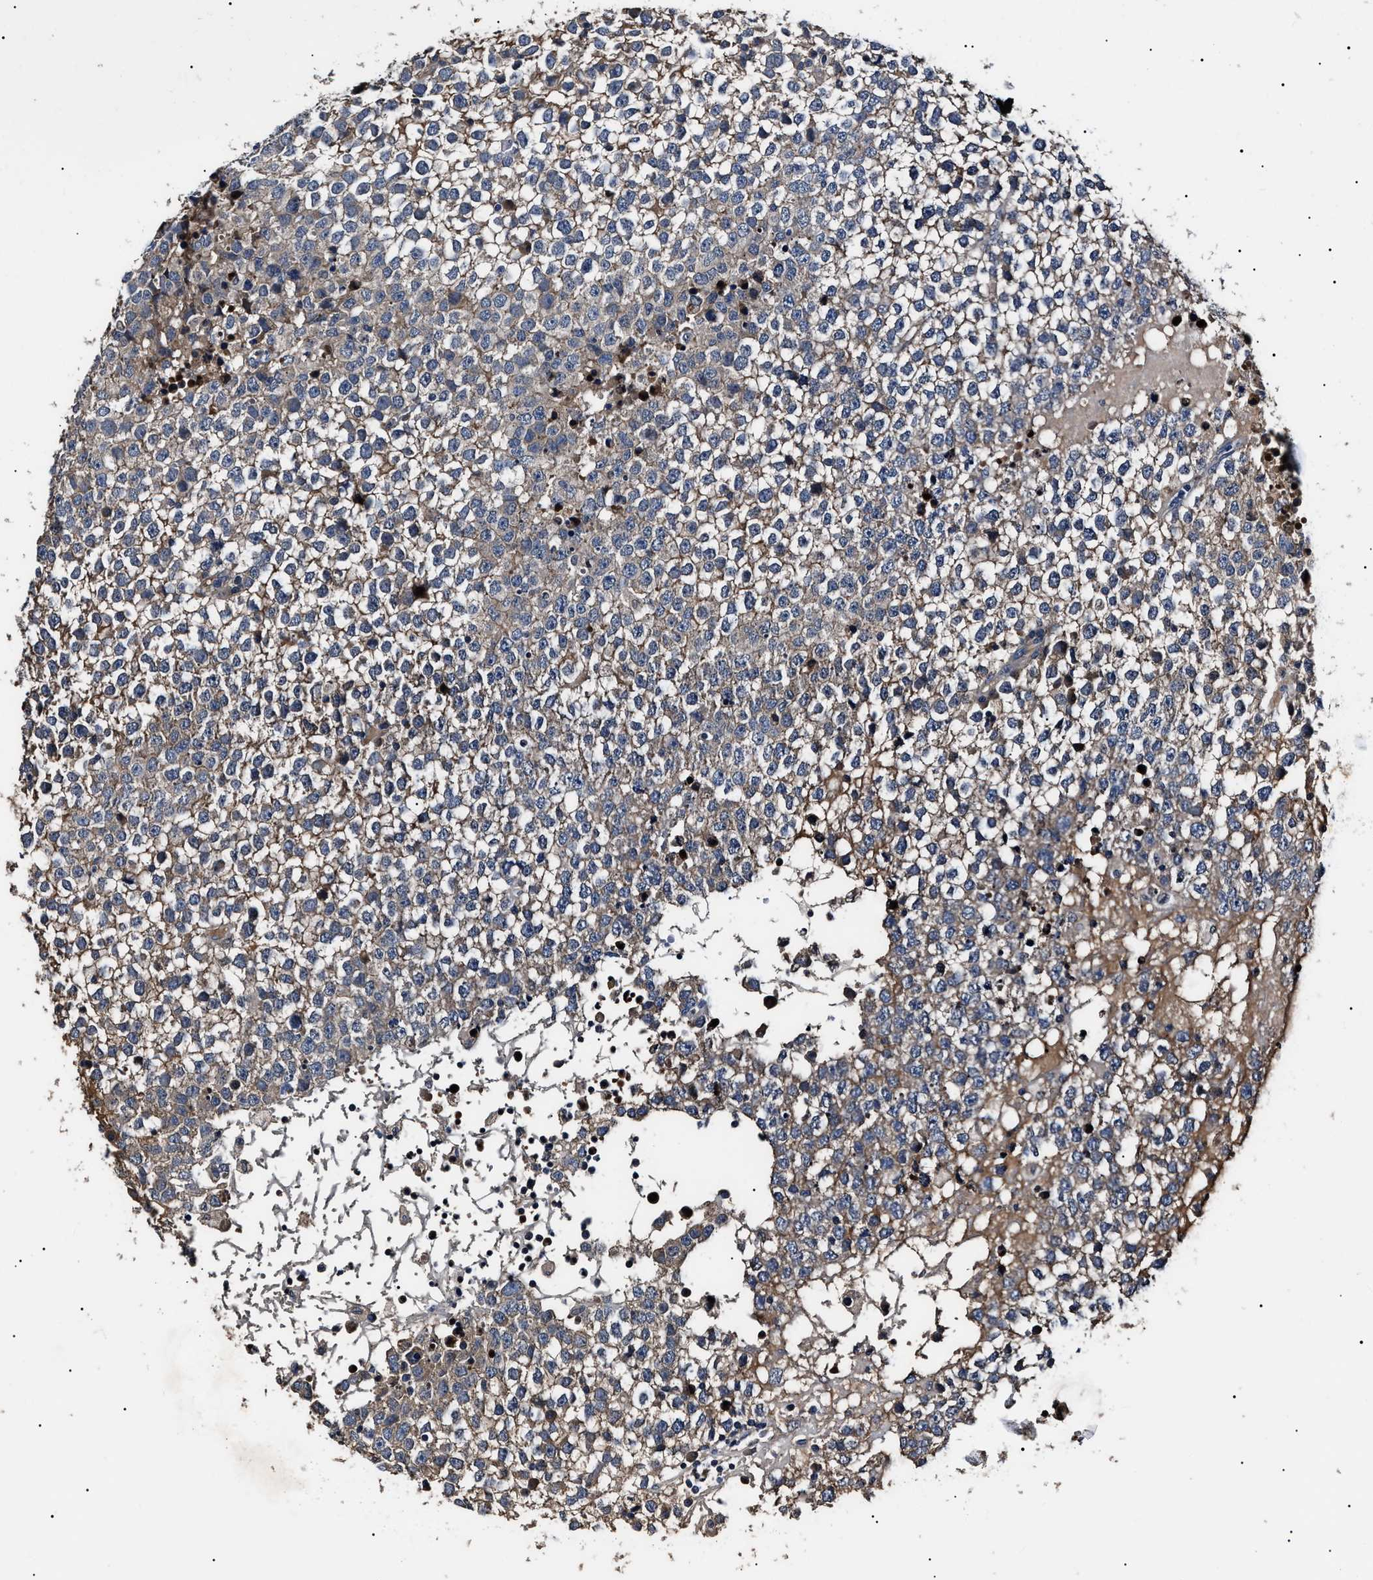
{"staining": {"intensity": "weak", "quantity": "<25%", "location": "cytoplasmic/membranous"}, "tissue": "testis cancer", "cell_type": "Tumor cells", "image_type": "cancer", "snomed": [{"axis": "morphology", "description": "Seminoma, NOS"}, {"axis": "topography", "description": "Testis"}], "caption": "Immunohistochemistry (IHC) histopathology image of neoplastic tissue: human testis cancer stained with DAB (3,3'-diaminobenzidine) exhibits no significant protein positivity in tumor cells.", "gene": "IFT81", "patient": {"sex": "male", "age": 65}}